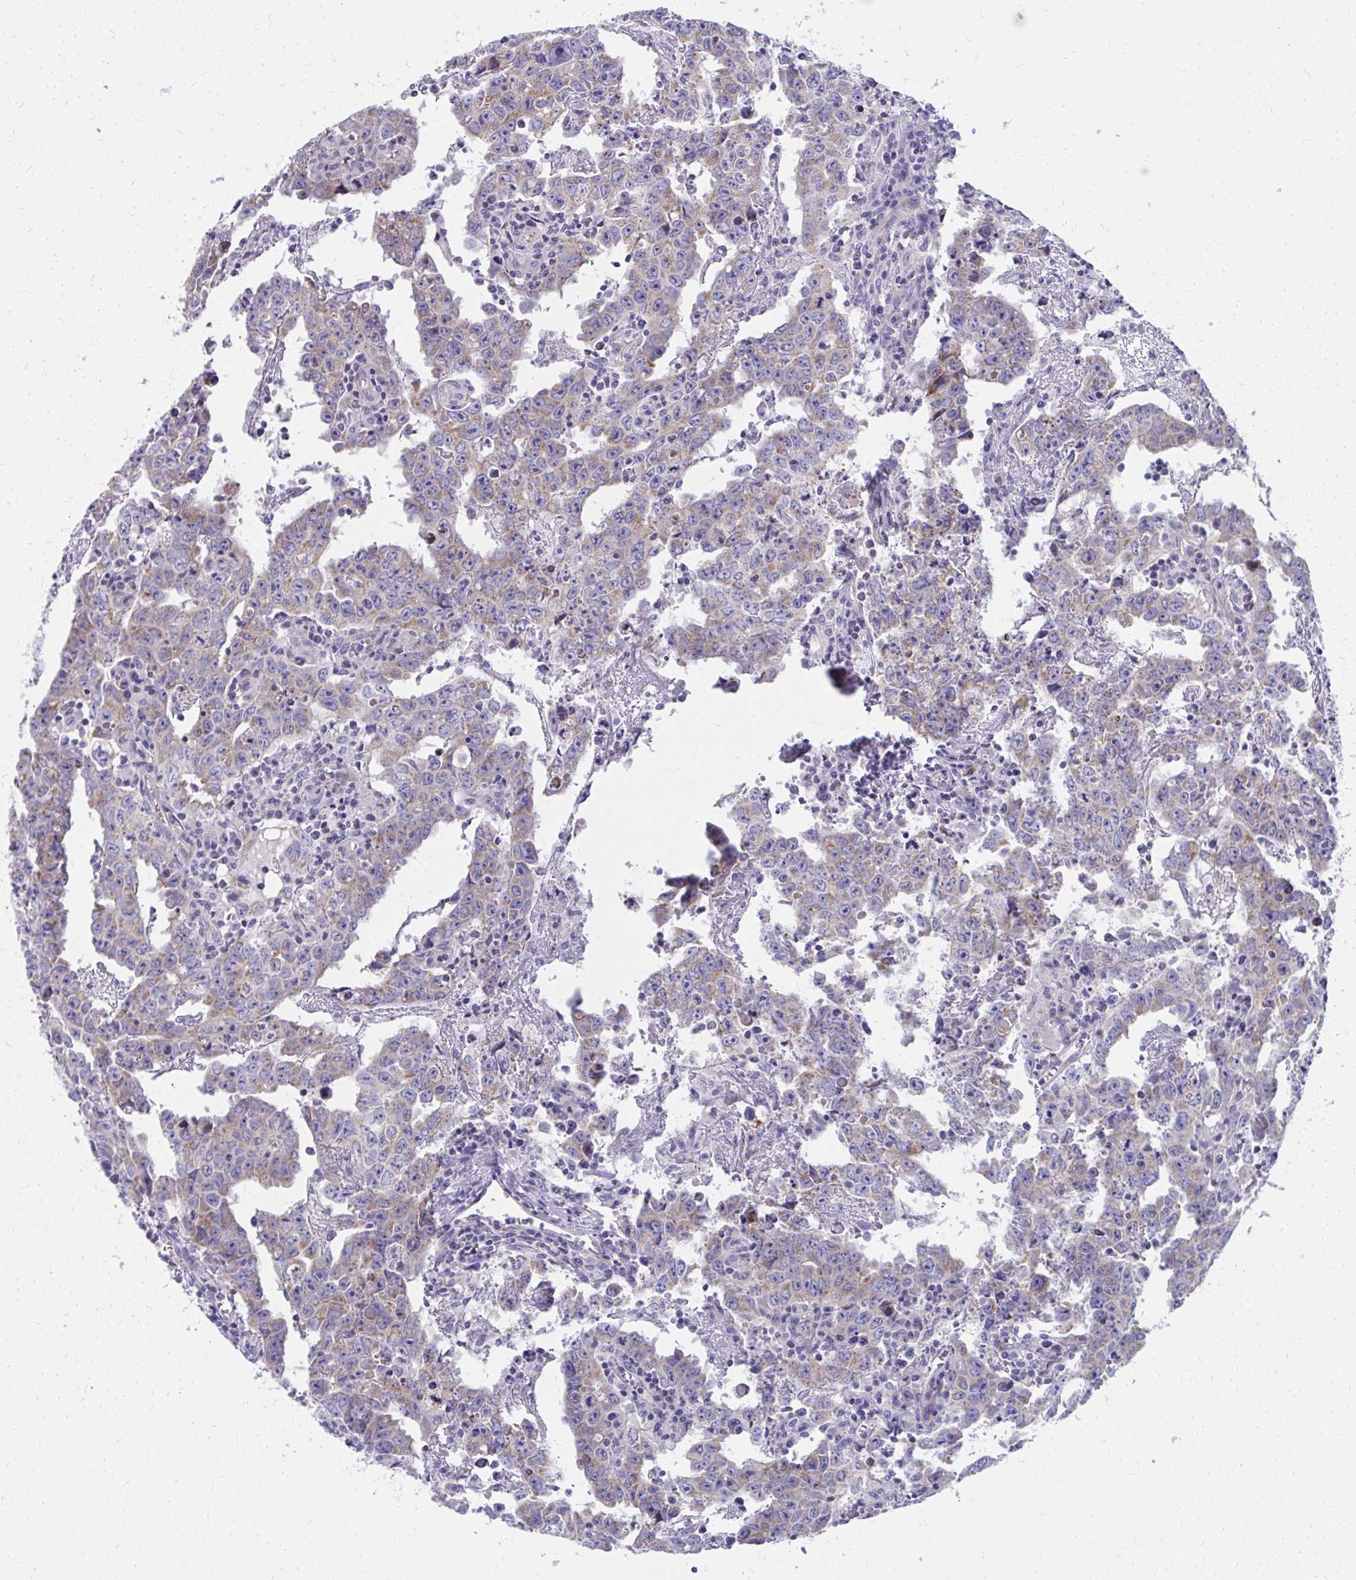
{"staining": {"intensity": "weak", "quantity": "25%-75%", "location": "cytoplasmic/membranous"}, "tissue": "testis cancer", "cell_type": "Tumor cells", "image_type": "cancer", "snomed": [{"axis": "morphology", "description": "Carcinoma, Embryonal, NOS"}, {"axis": "topography", "description": "Testis"}], "caption": "Immunohistochemical staining of testis embryonal carcinoma shows weak cytoplasmic/membranous protein expression in about 25%-75% of tumor cells.", "gene": "IL37", "patient": {"sex": "male", "age": 22}}